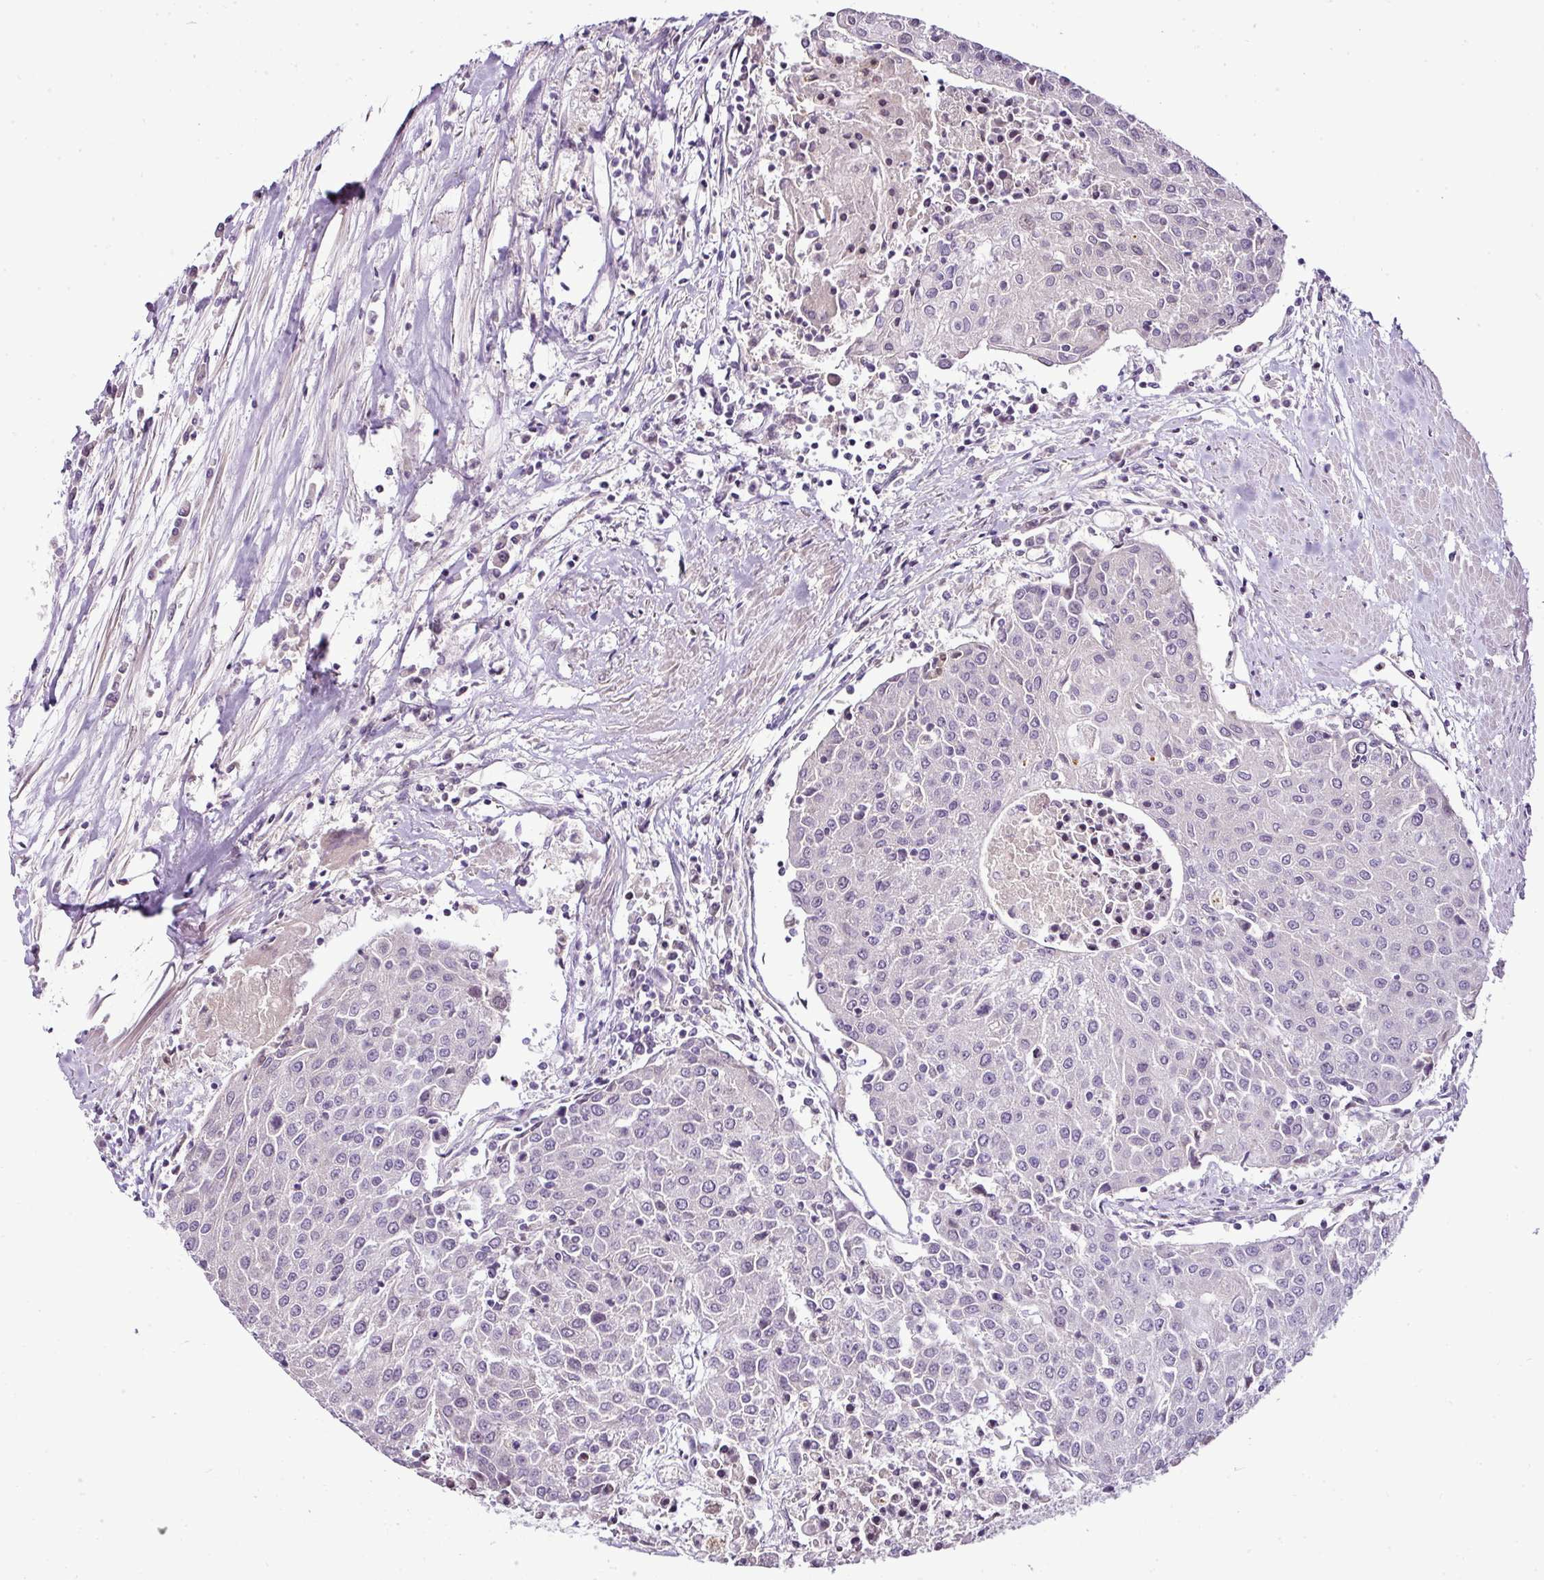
{"staining": {"intensity": "negative", "quantity": "none", "location": "none"}, "tissue": "urothelial cancer", "cell_type": "Tumor cells", "image_type": "cancer", "snomed": [{"axis": "morphology", "description": "Urothelial carcinoma, High grade"}, {"axis": "topography", "description": "Urinary bladder"}], "caption": "This is an immunohistochemistry (IHC) micrograph of urothelial carcinoma (high-grade). There is no staining in tumor cells.", "gene": "TEX30", "patient": {"sex": "female", "age": 85}}